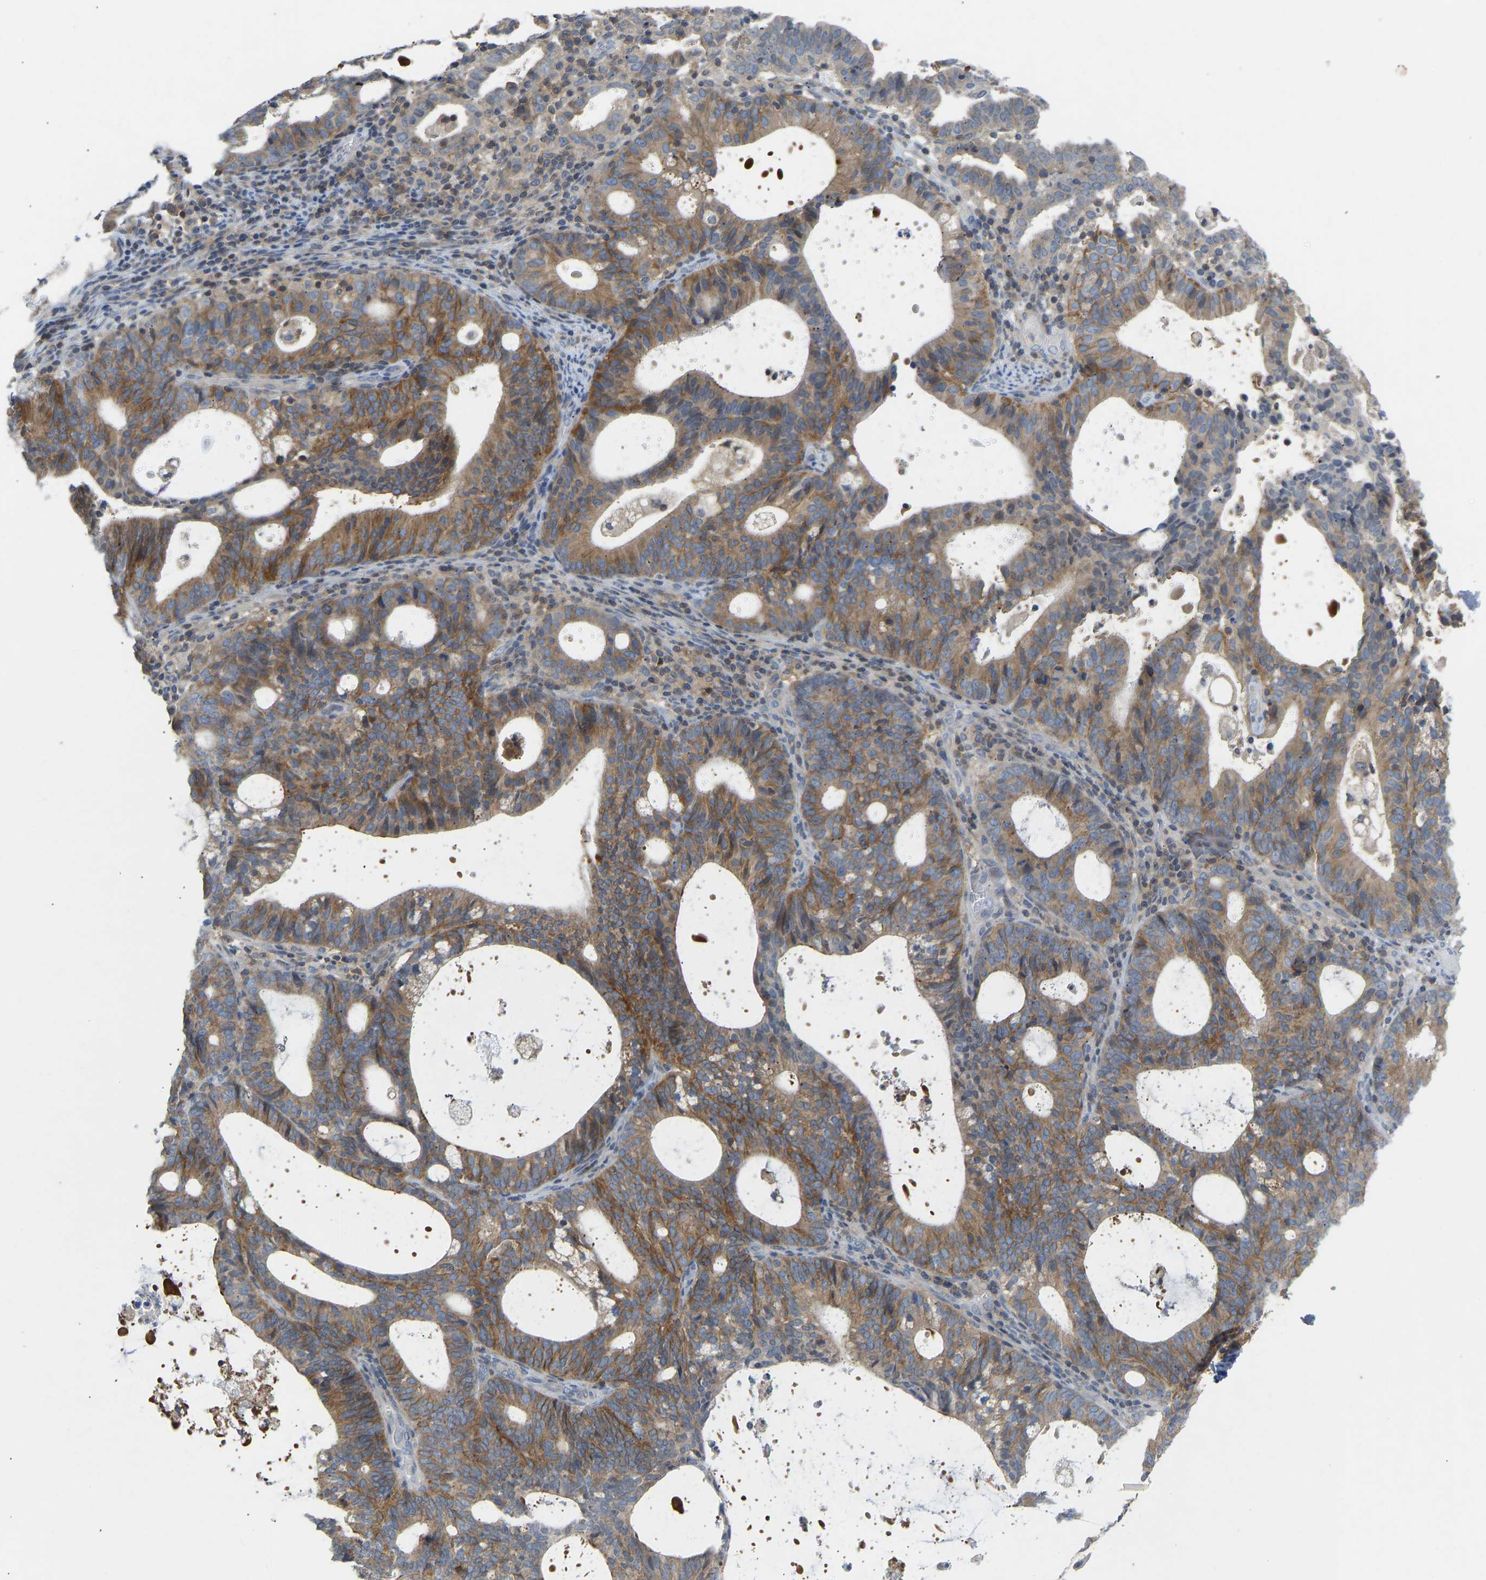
{"staining": {"intensity": "moderate", "quantity": "25%-75%", "location": "cytoplasmic/membranous"}, "tissue": "endometrial cancer", "cell_type": "Tumor cells", "image_type": "cancer", "snomed": [{"axis": "morphology", "description": "Adenocarcinoma, NOS"}, {"axis": "topography", "description": "Uterus"}], "caption": "Endometrial cancer stained with a protein marker shows moderate staining in tumor cells.", "gene": "NDRG3", "patient": {"sex": "female", "age": 83}}